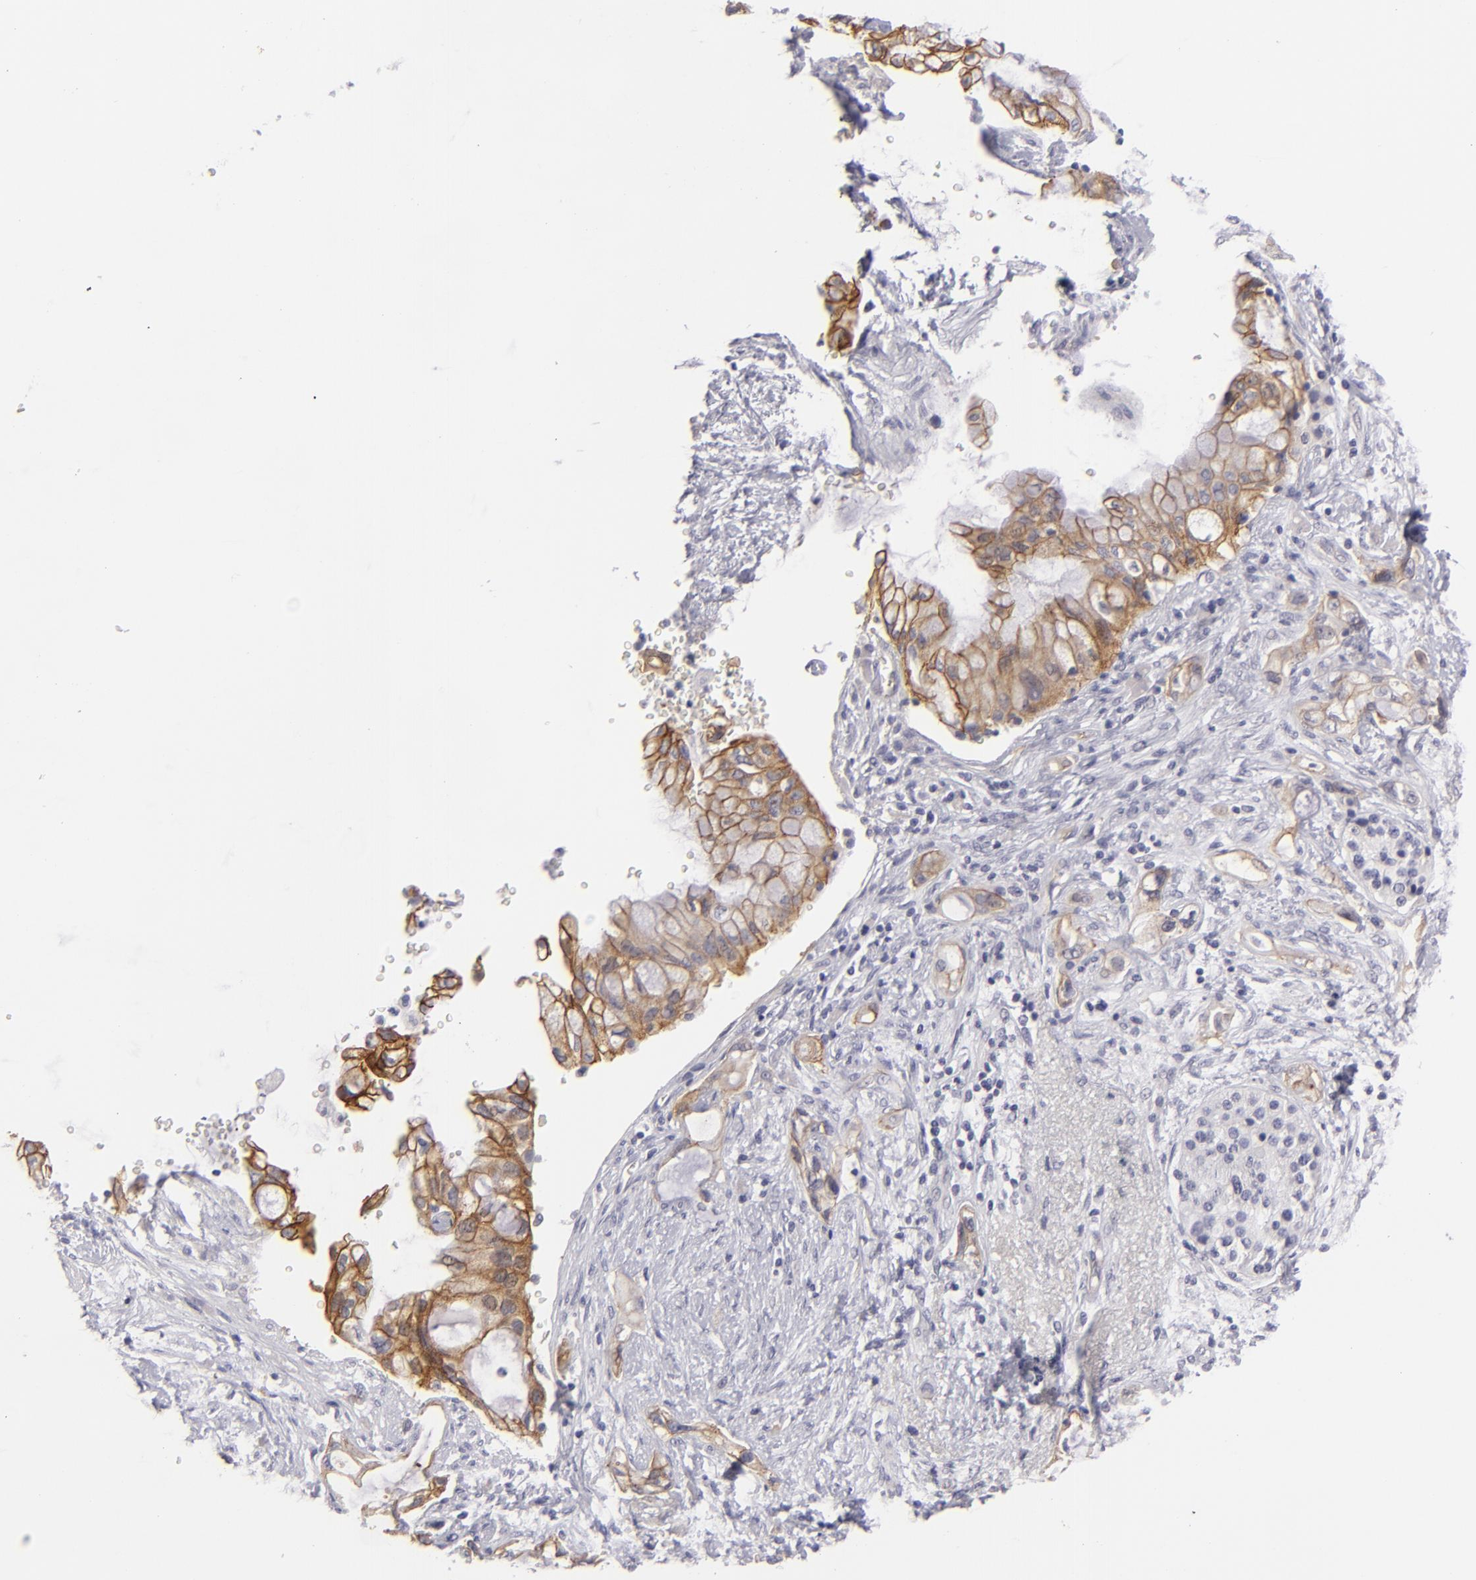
{"staining": {"intensity": "moderate", "quantity": ">75%", "location": "cytoplasmic/membranous"}, "tissue": "pancreatic cancer", "cell_type": "Tumor cells", "image_type": "cancer", "snomed": [{"axis": "morphology", "description": "Adenocarcinoma, NOS"}, {"axis": "topography", "description": "Pancreas"}], "caption": "Tumor cells show medium levels of moderate cytoplasmic/membranous staining in about >75% of cells in pancreatic cancer (adenocarcinoma).", "gene": "JUP", "patient": {"sex": "female", "age": 70}}